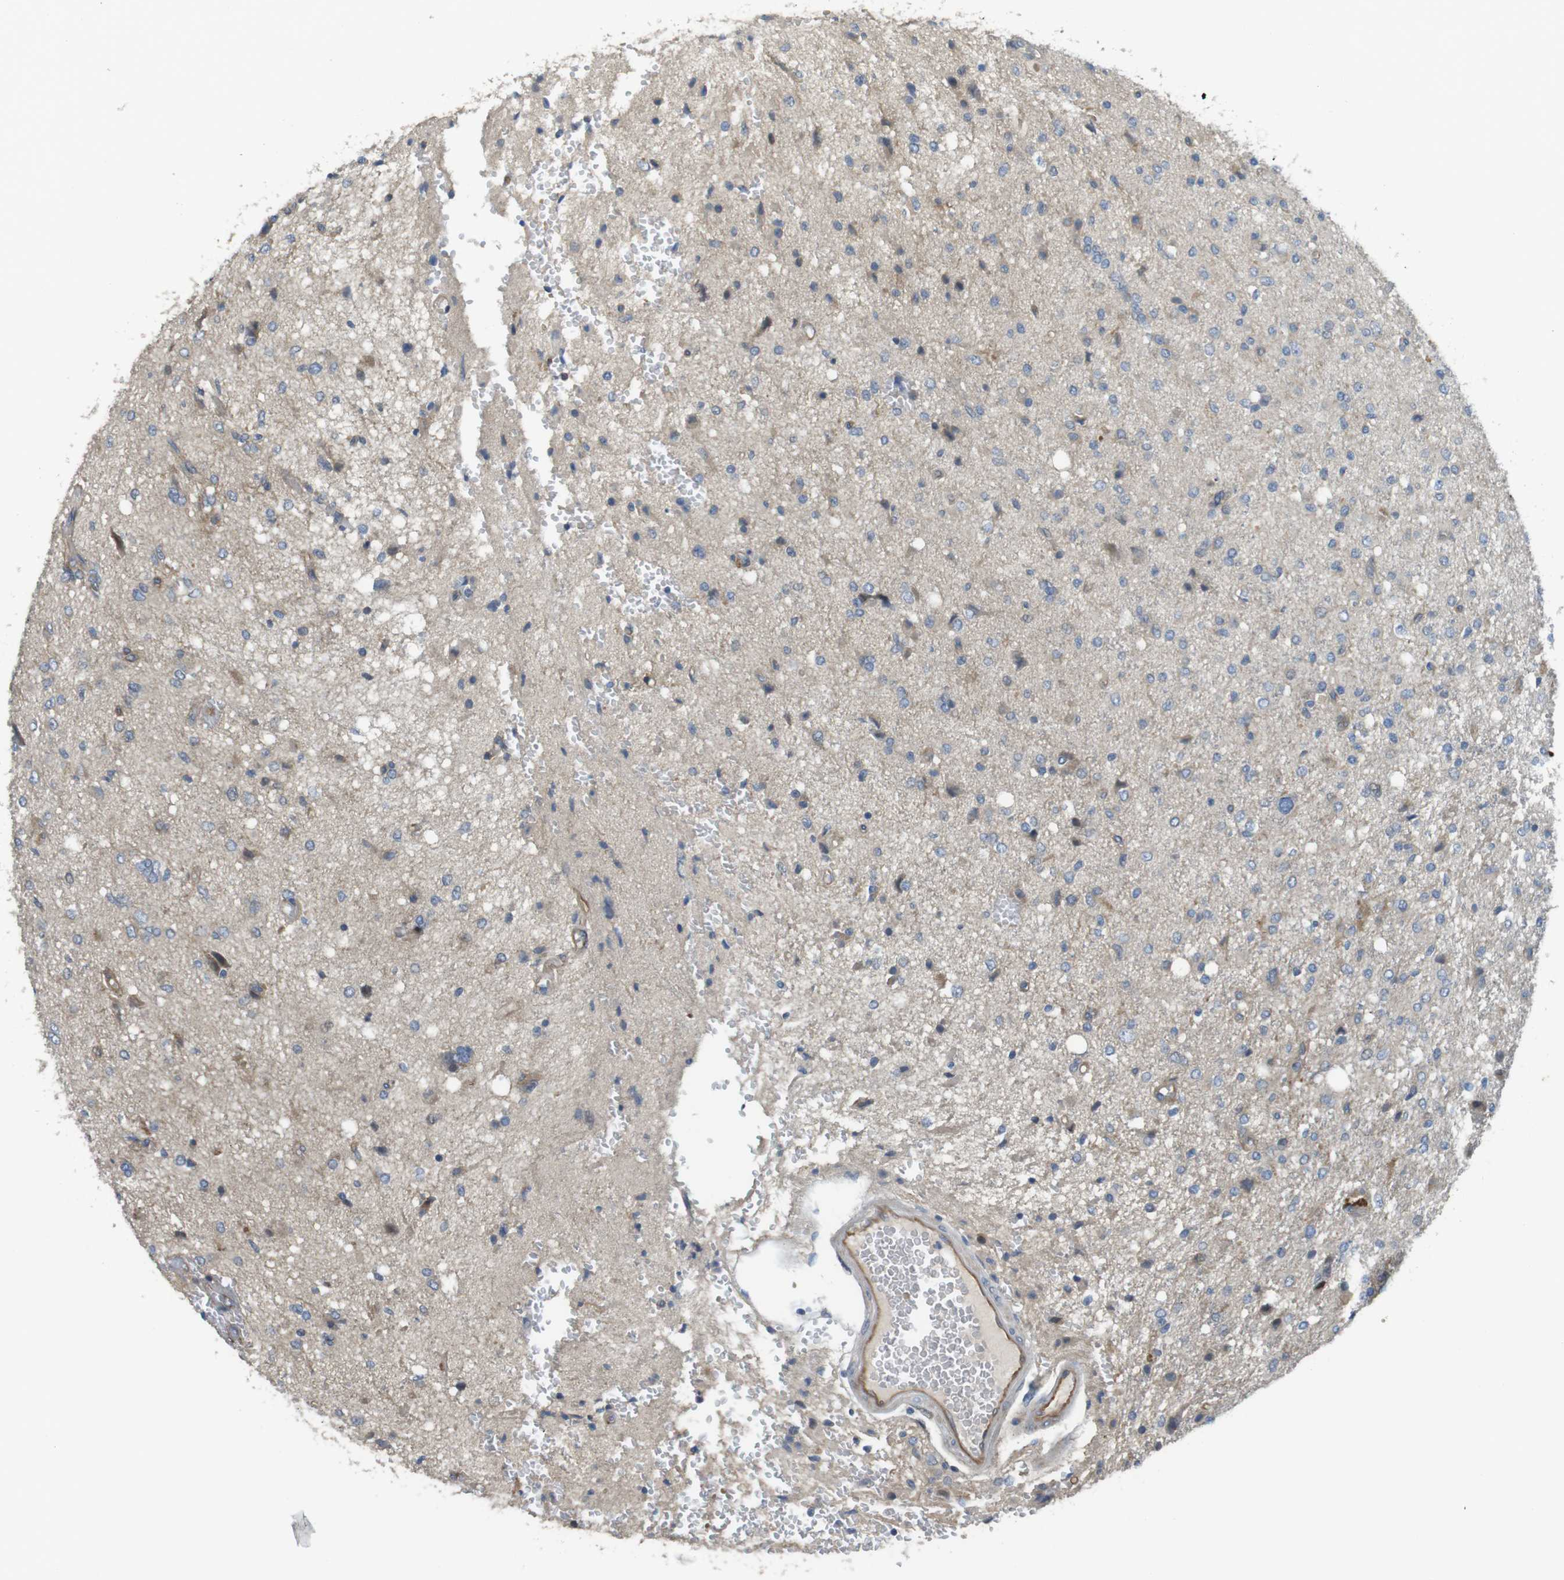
{"staining": {"intensity": "weak", "quantity": "<25%", "location": "cytoplasmic/membranous"}, "tissue": "glioma", "cell_type": "Tumor cells", "image_type": "cancer", "snomed": [{"axis": "morphology", "description": "Glioma, malignant, High grade"}, {"axis": "topography", "description": "Brain"}], "caption": "Immunohistochemistry (IHC) histopathology image of neoplastic tissue: human malignant glioma (high-grade) stained with DAB displays no significant protein positivity in tumor cells.", "gene": "ABHD15", "patient": {"sex": "female", "age": 59}}